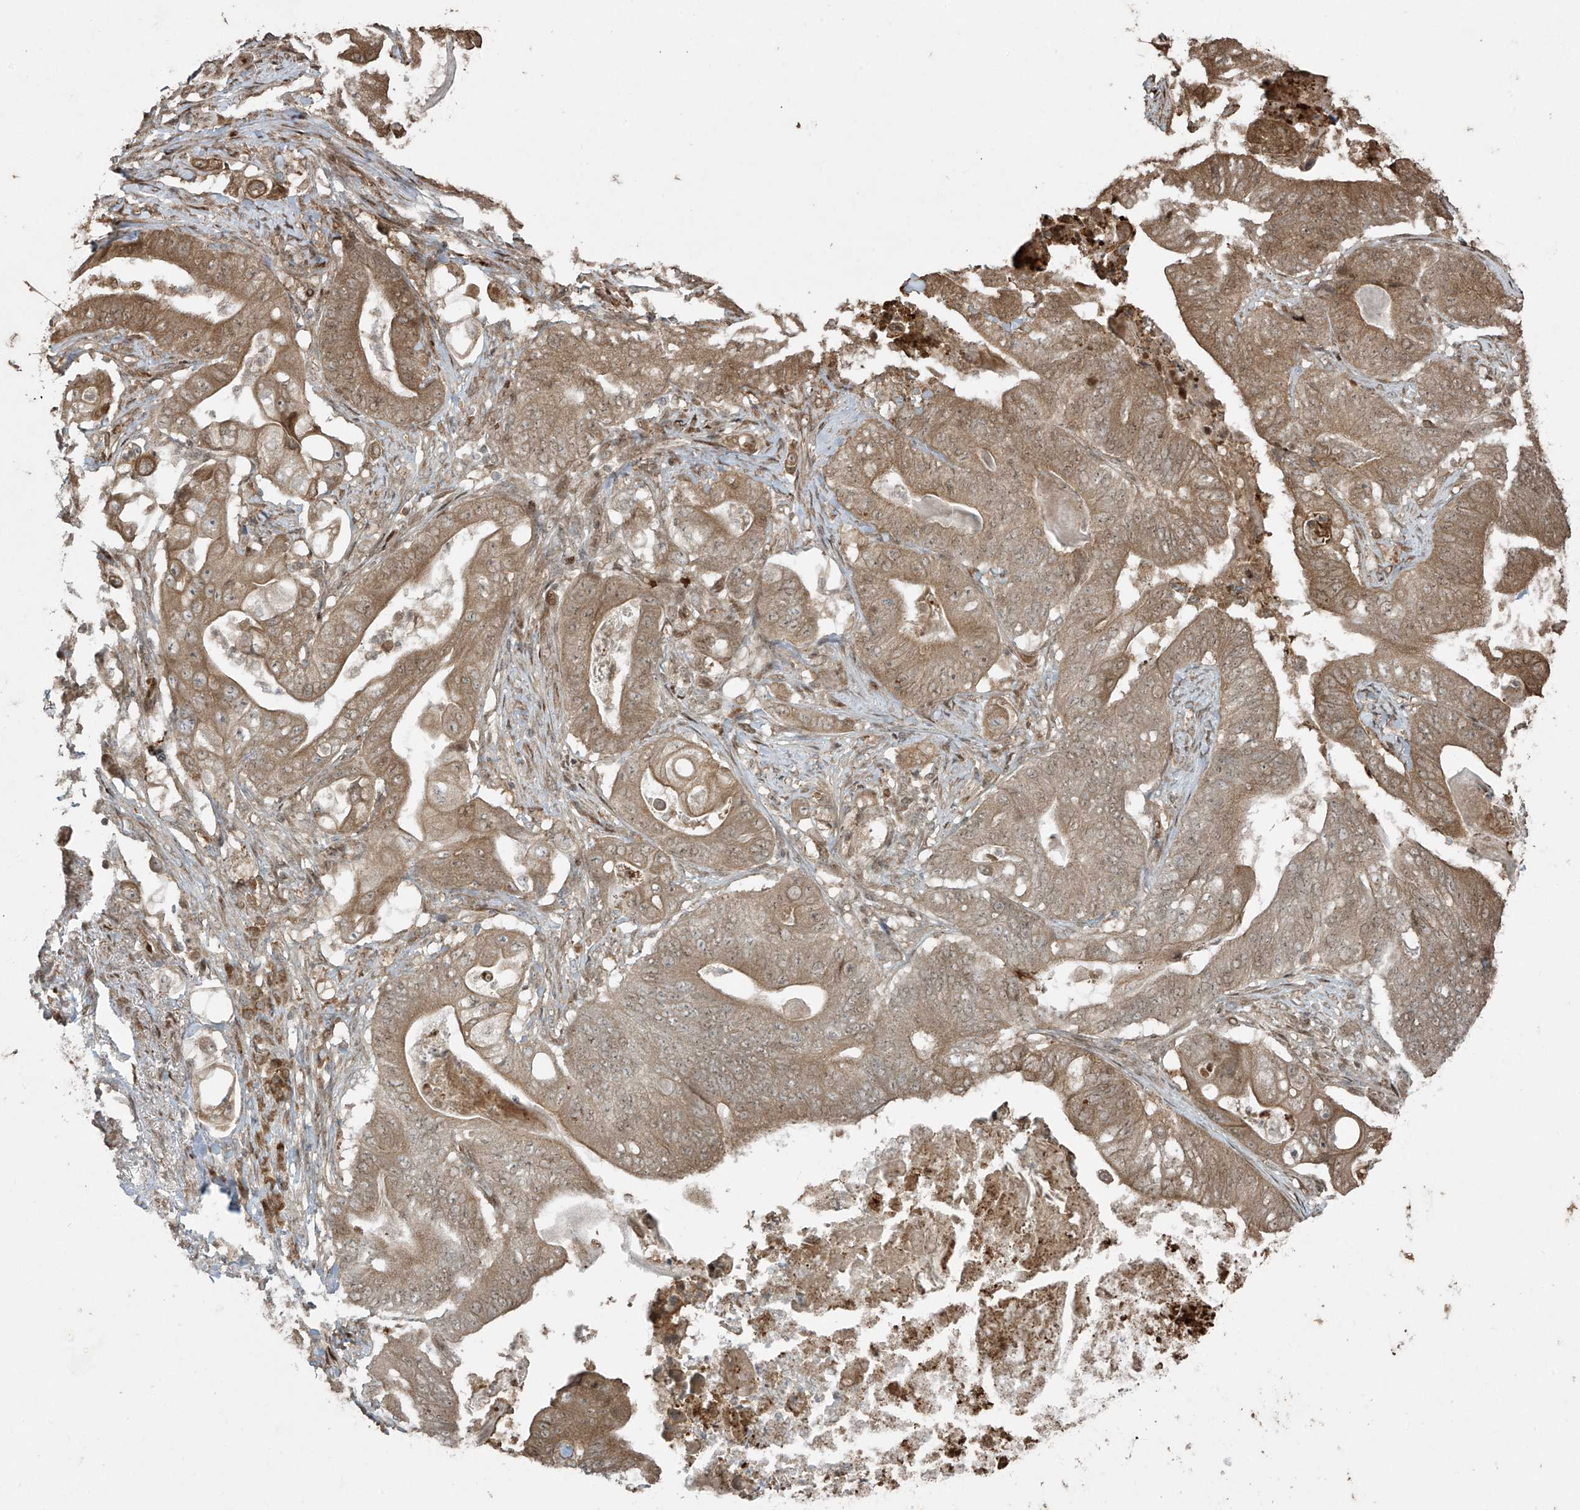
{"staining": {"intensity": "moderate", "quantity": ">75%", "location": "cytoplasmic/membranous"}, "tissue": "stomach cancer", "cell_type": "Tumor cells", "image_type": "cancer", "snomed": [{"axis": "morphology", "description": "Adenocarcinoma, NOS"}, {"axis": "topography", "description": "Stomach"}], "caption": "IHC of stomach cancer demonstrates medium levels of moderate cytoplasmic/membranous positivity in approximately >75% of tumor cells. (DAB (3,3'-diaminobenzidine) = brown stain, brightfield microscopy at high magnification).", "gene": "TTC22", "patient": {"sex": "female", "age": 73}}